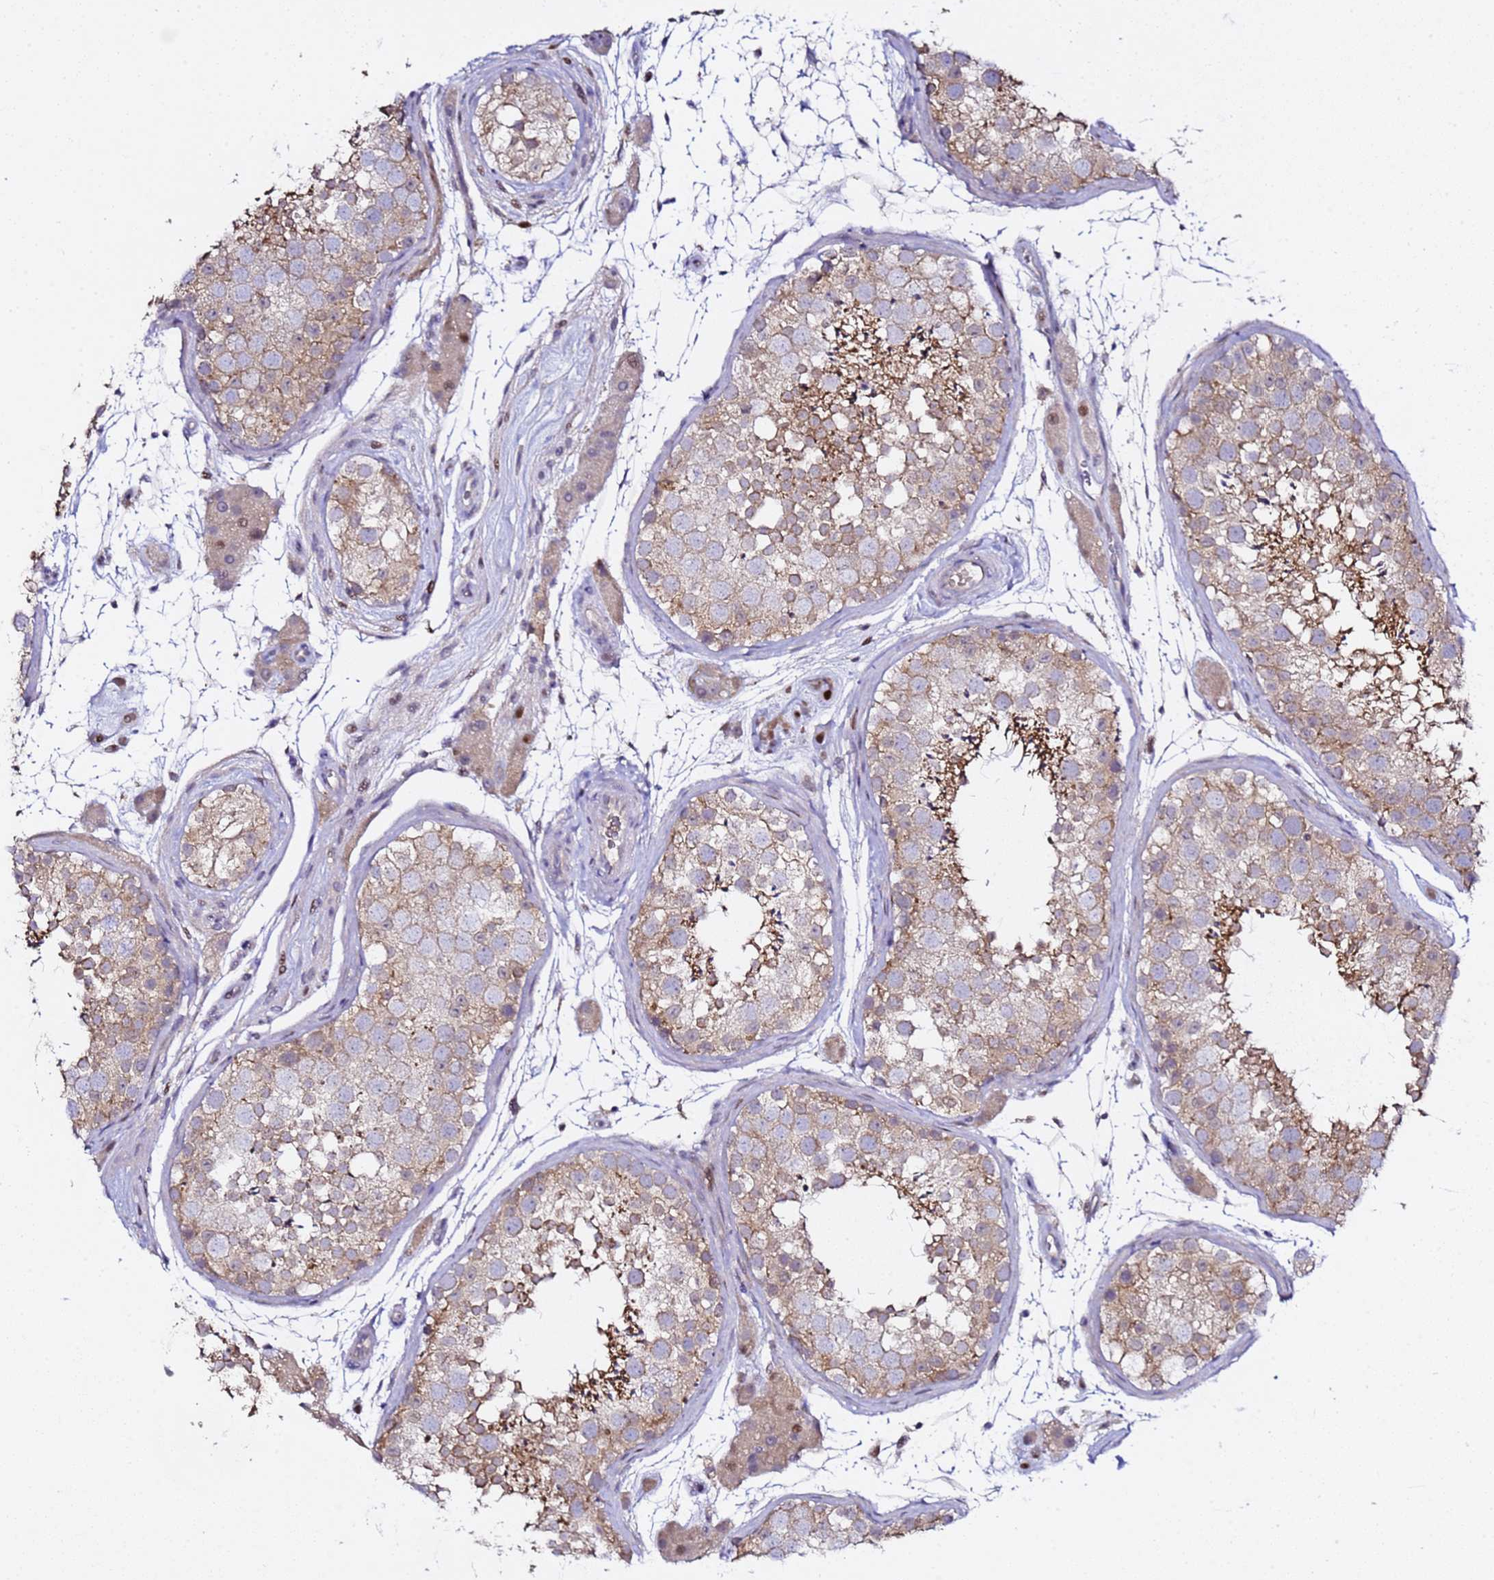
{"staining": {"intensity": "weak", "quantity": "25%-75%", "location": "cytoplasmic/membranous"}, "tissue": "testis", "cell_type": "Cells in seminiferous ducts", "image_type": "normal", "snomed": [{"axis": "morphology", "description": "Normal tissue, NOS"}, {"axis": "topography", "description": "Testis"}], "caption": "Testis stained for a protein (brown) shows weak cytoplasmic/membranous positive expression in approximately 25%-75% of cells in seminiferous ducts.", "gene": "ALG3", "patient": {"sex": "male", "age": 41}}